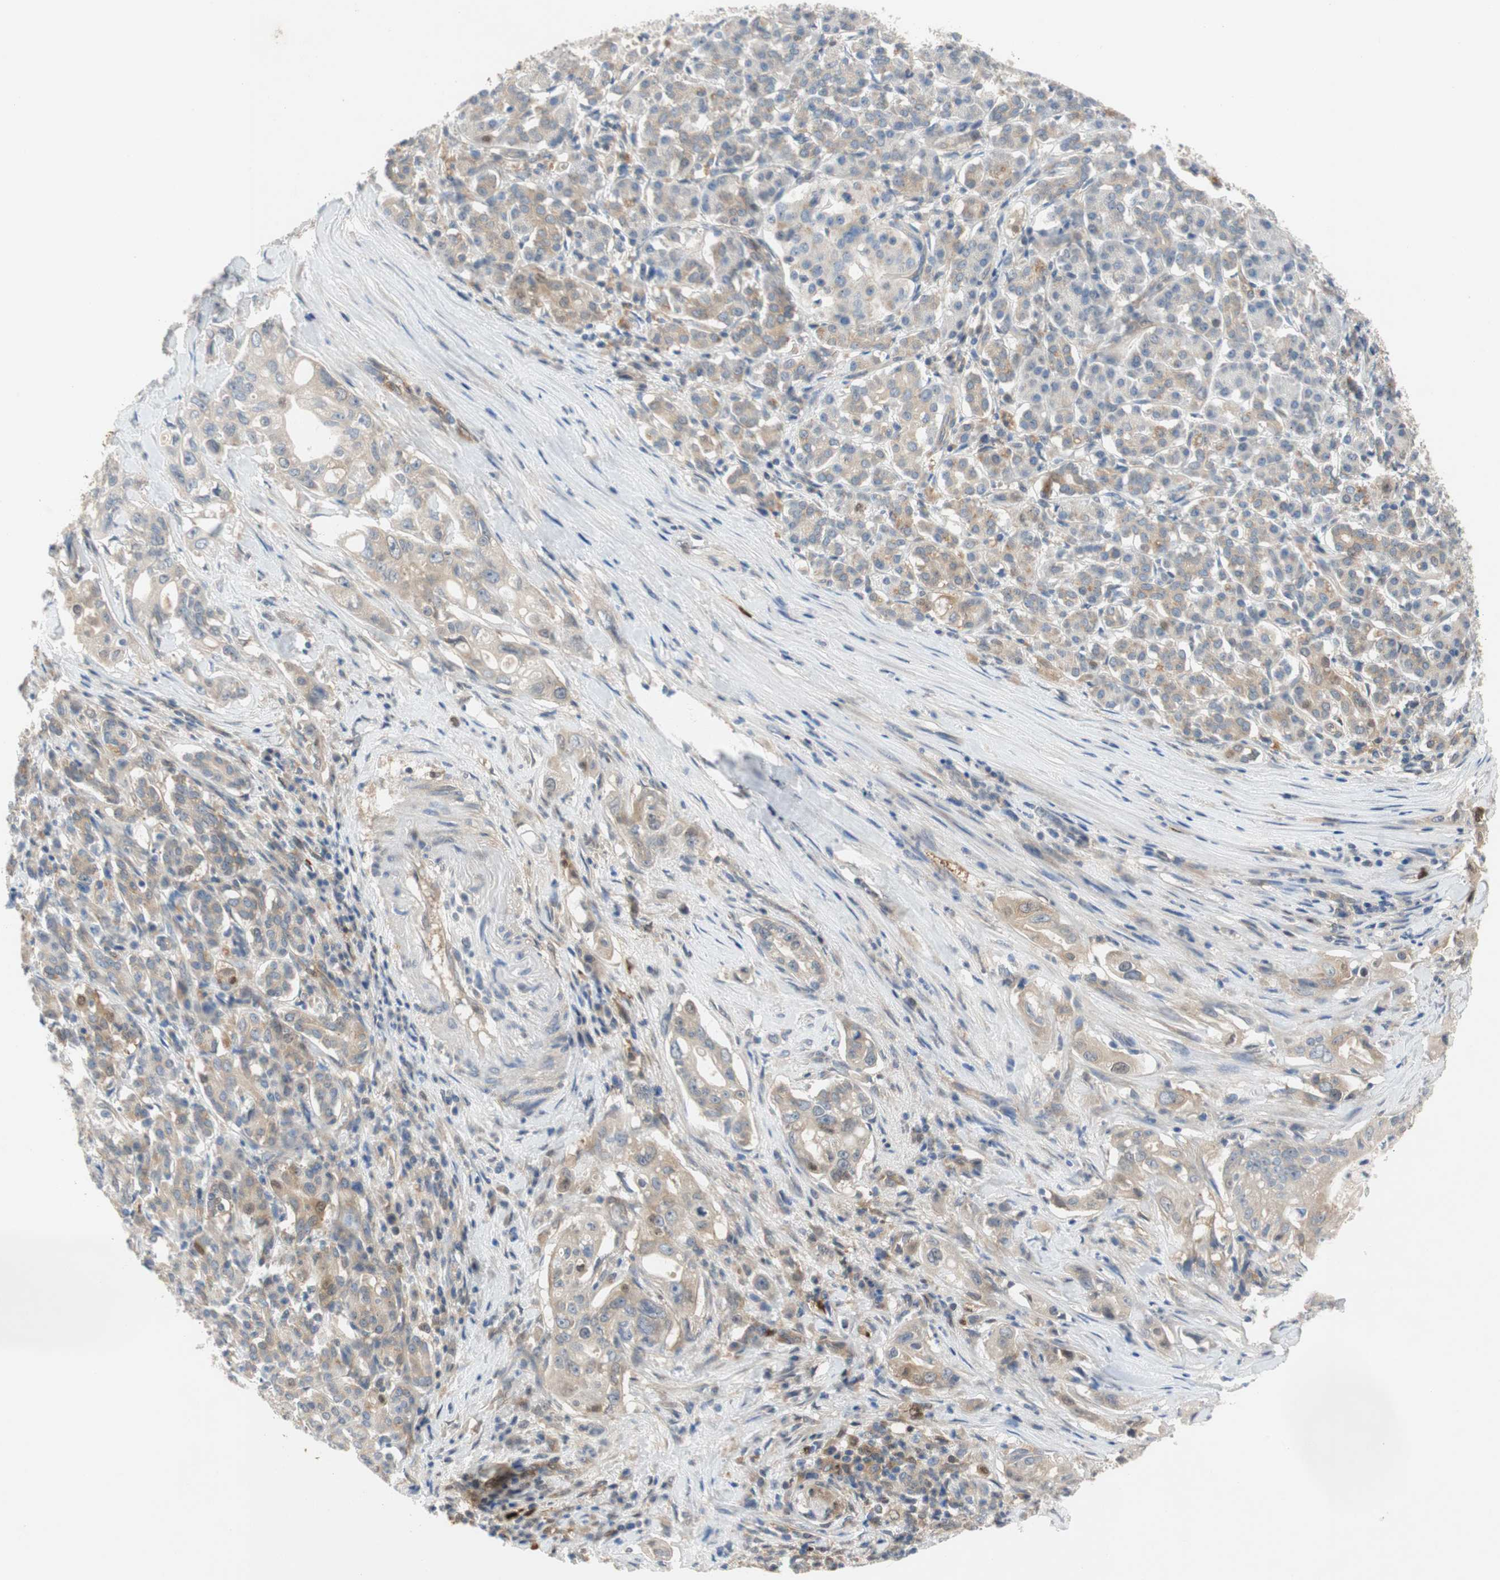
{"staining": {"intensity": "weak", "quantity": "<25%", "location": "cytoplasmic/membranous"}, "tissue": "pancreatic cancer", "cell_type": "Tumor cells", "image_type": "cancer", "snomed": [{"axis": "morphology", "description": "Normal tissue, NOS"}, {"axis": "topography", "description": "Pancreas"}], "caption": "Tumor cells show no significant positivity in pancreatic cancer.", "gene": "RELB", "patient": {"sex": "male", "age": 42}}